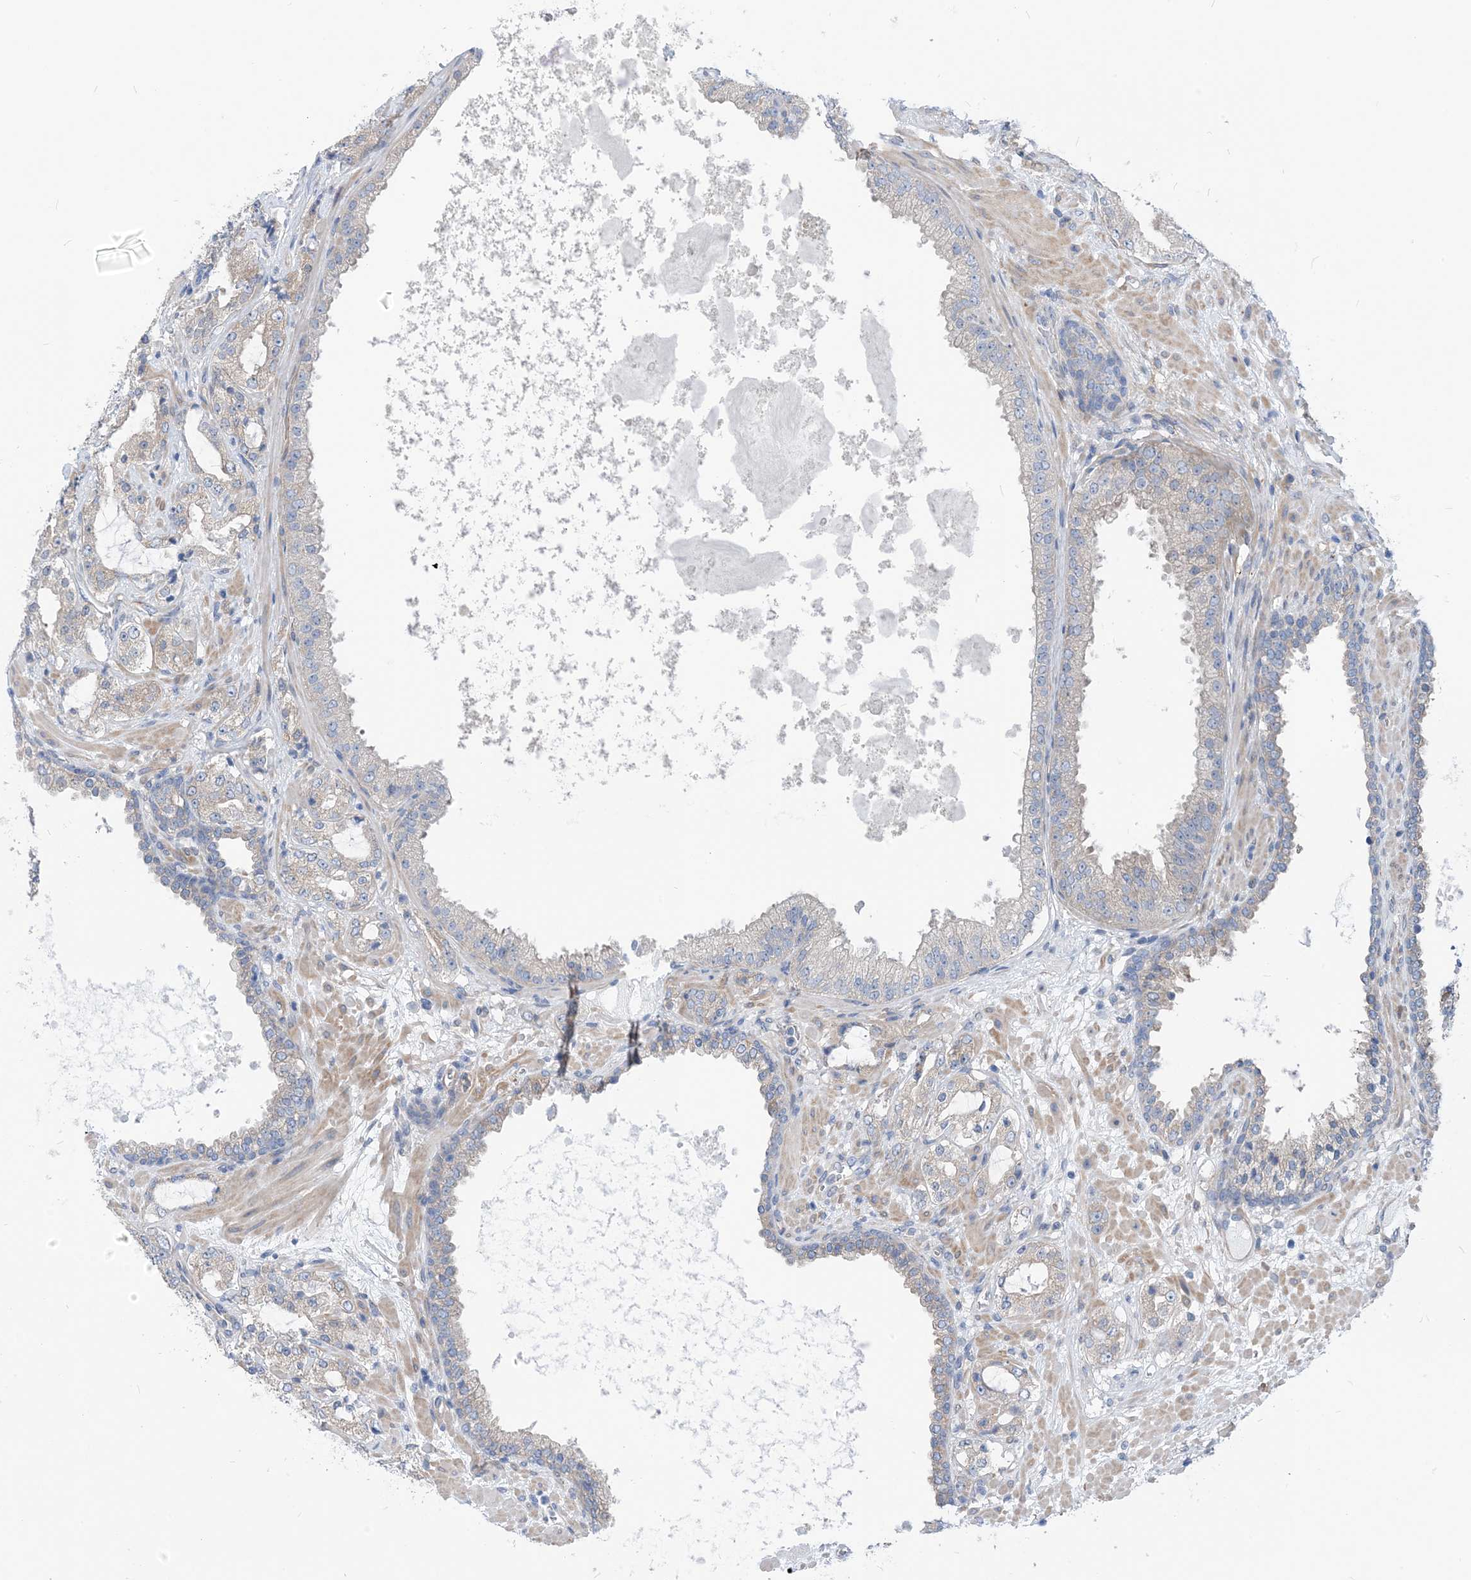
{"staining": {"intensity": "weak", "quantity": "<25%", "location": "cytoplasmic/membranous"}, "tissue": "prostate cancer", "cell_type": "Tumor cells", "image_type": "cancer", "snomed": [{"axis": "morphology", "description": "Adenocarcinoma, High grade"}, {"axis": "topography", "description": "Prostate"}], "caption": "Protein analysis of prostate cancer shows no significant positivity in tumor cells.", "gene": "PLEKHA3", "patient": {"sex": "male", "age": 64}}